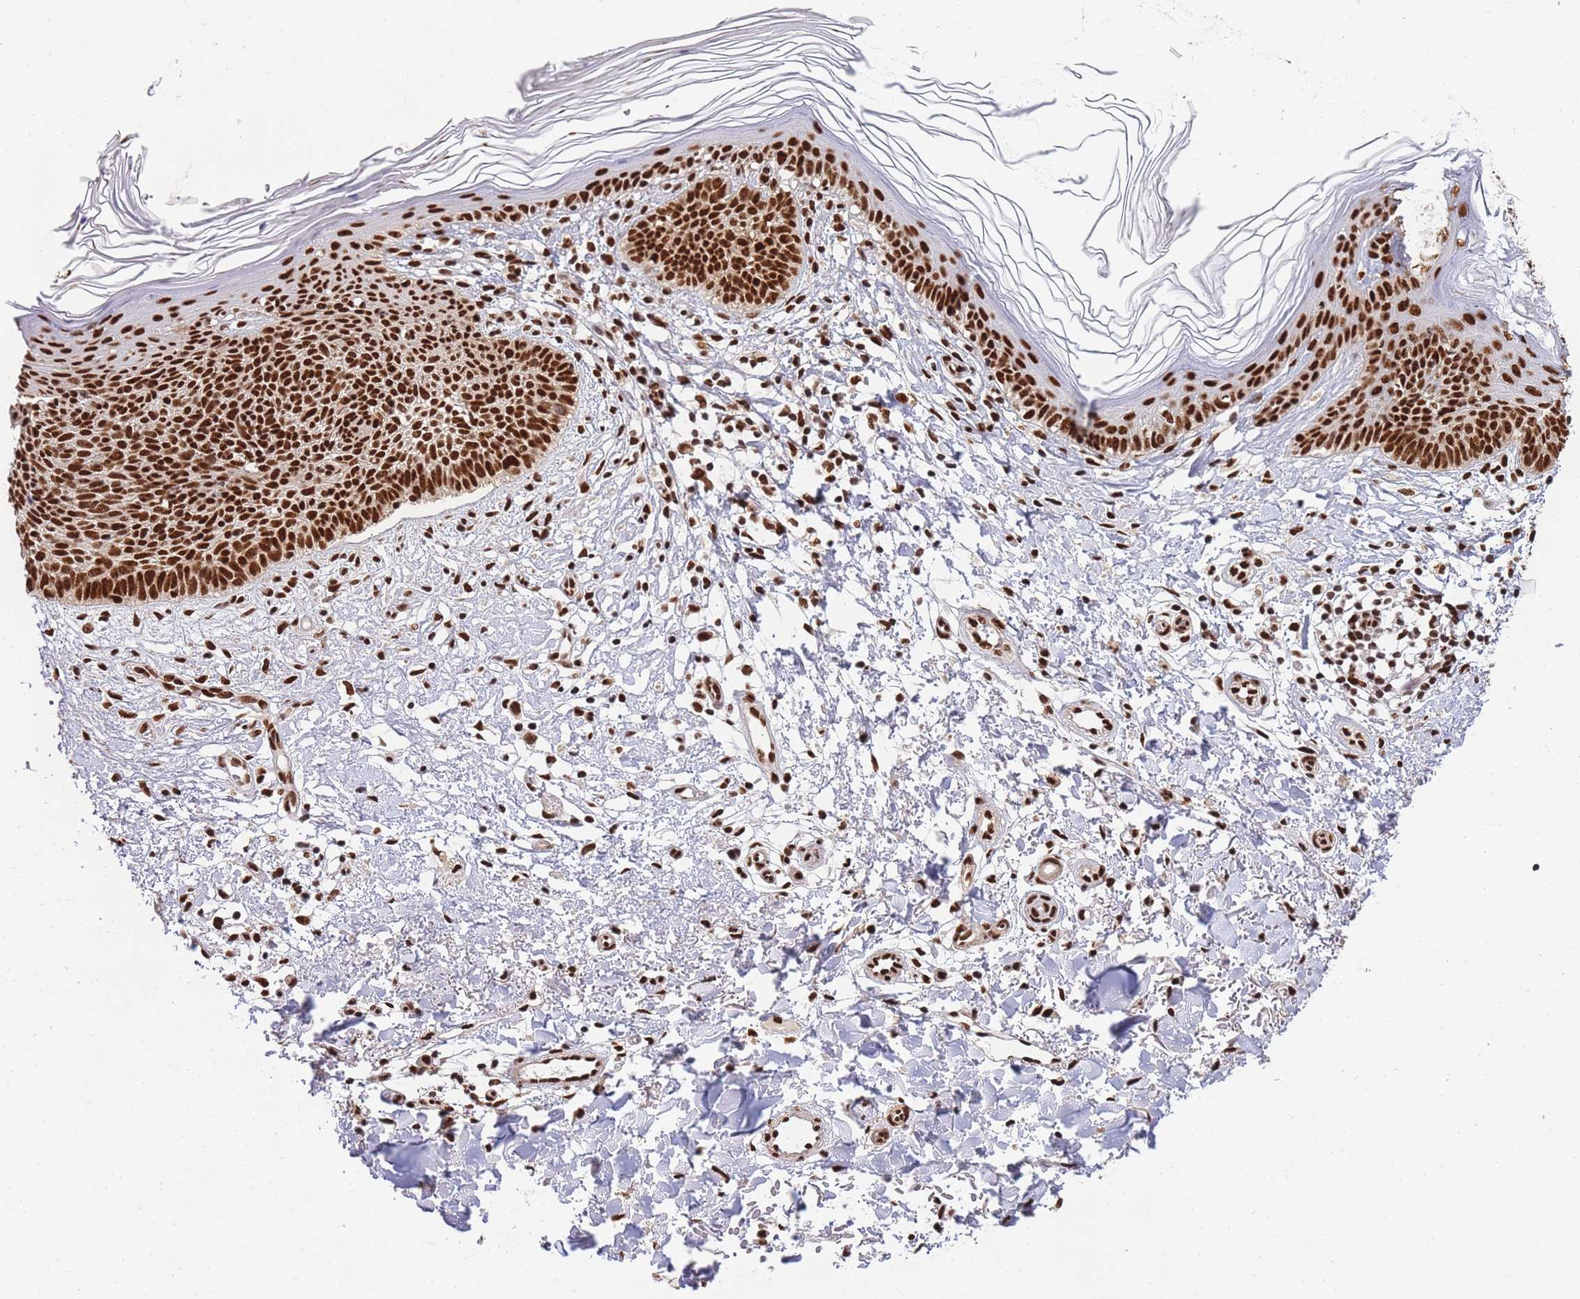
{"staining": {"intensity": "strong", "quantity": ">75%", "location": "nuclear"}, "tissue": "skin cancer", "cell_type": "Tumor cells", "image_type": "cancer", "snomed": [{"axis": "morphology", "description": "Basal cell carcinoma"}, {"axis": "topography", "description": "Skin"}], "caption": "Skin cancer (basal cell carcinoma) was stained to show a protein in brown. There is high levels of strong nuclear expression in approximately >75% of tumor cells.", "gene": "PRKDC", "patient": {"sex": "male", "age": 78}}